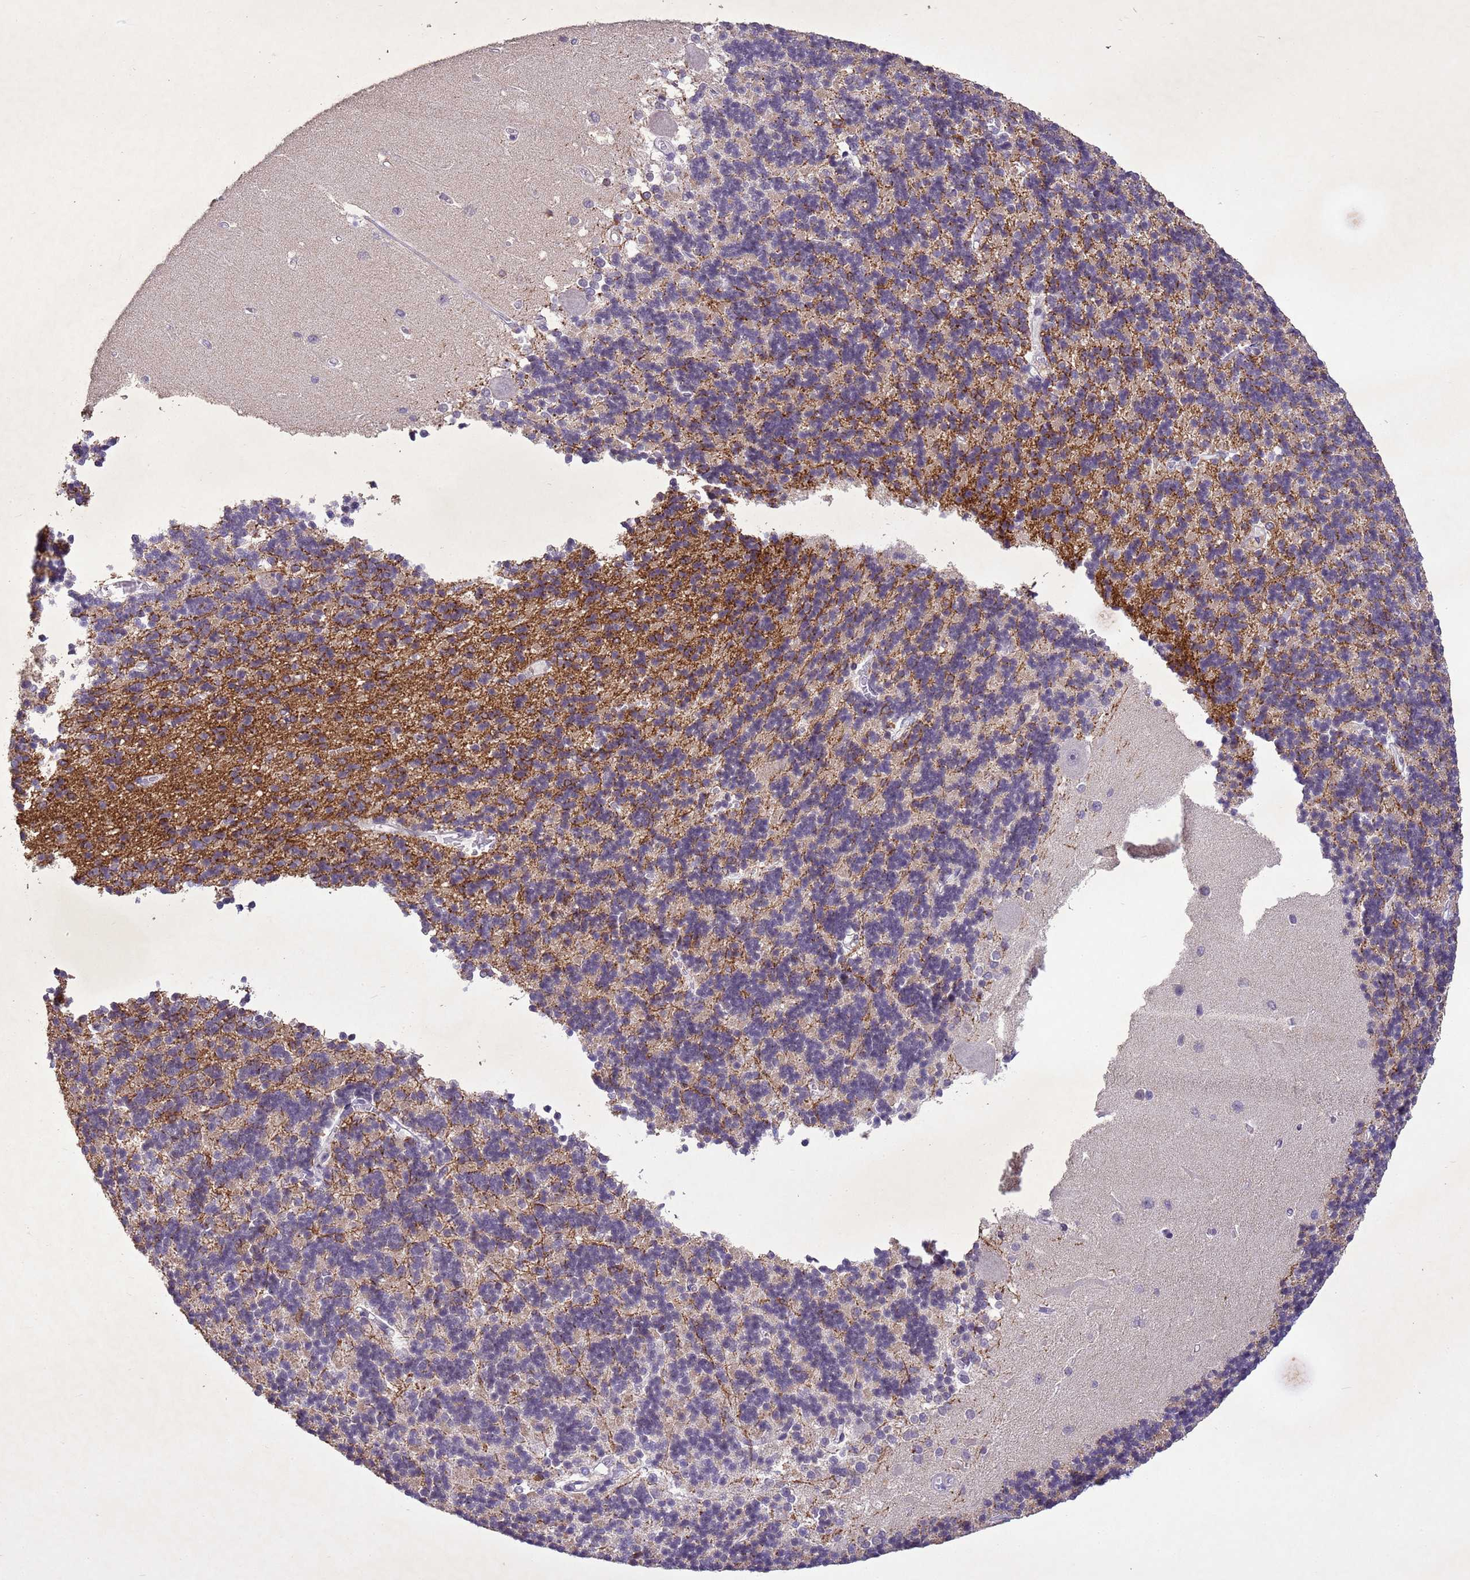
{"staining": {"intensity": "negative", "quantity": "none", "location": "none"}, "tissue": "cerebellum", "cell_type": "Cells in granular layer", "image_type": "normal", "snomed": [{"axis": "morphology", "description": "Normal tissue, NOS"}, {"axis": "topography", "description": "Cerebellum"}], "caption": "This is an immunohistochemistry image of normal human cerebellum. There is no expression in cells in granular layer.", "gene": "NLRP11", "patient": {"sex": "male", "age": 37}}